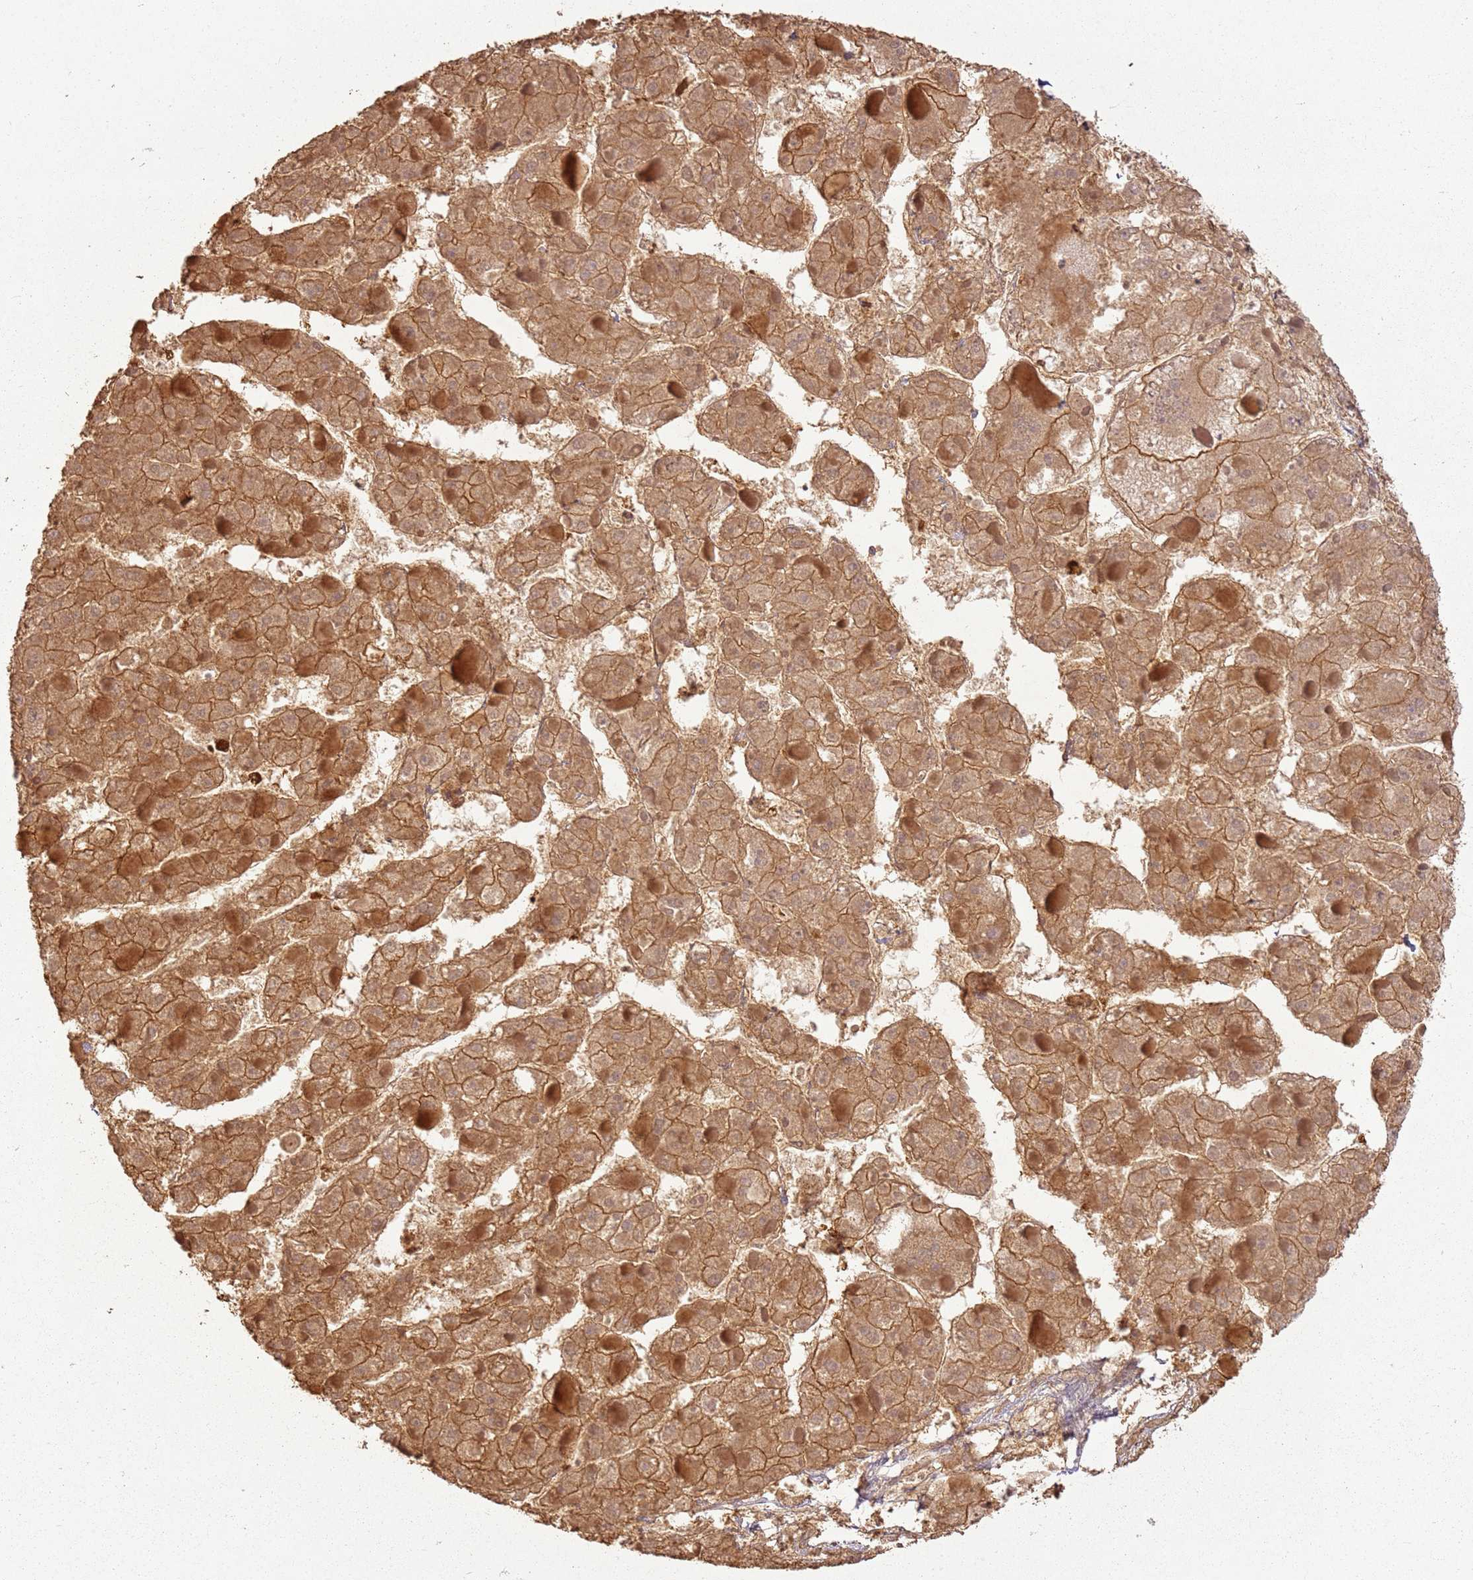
{"staining": {"intensity": "moderate", "quantity": ">75%", "location": "cytoplasmic/membranous"}, "tissue": "liver cancer", "cell_type": "Tumor cells", "image_type": "cancer", "snomed": [{"axis": "morphology", "description": "Carcinoma, Hepatocellular, NOS"}, {"axis": "topography", "description": "Liver"}], "caption": "Moderate cytoplasmic/membranous protein expression is present in approximately >75% of tumor cells in liver hepatocellular carcinoma.", "gene": "ZNF776", "patient": {"sex": "female", "age": 73}}